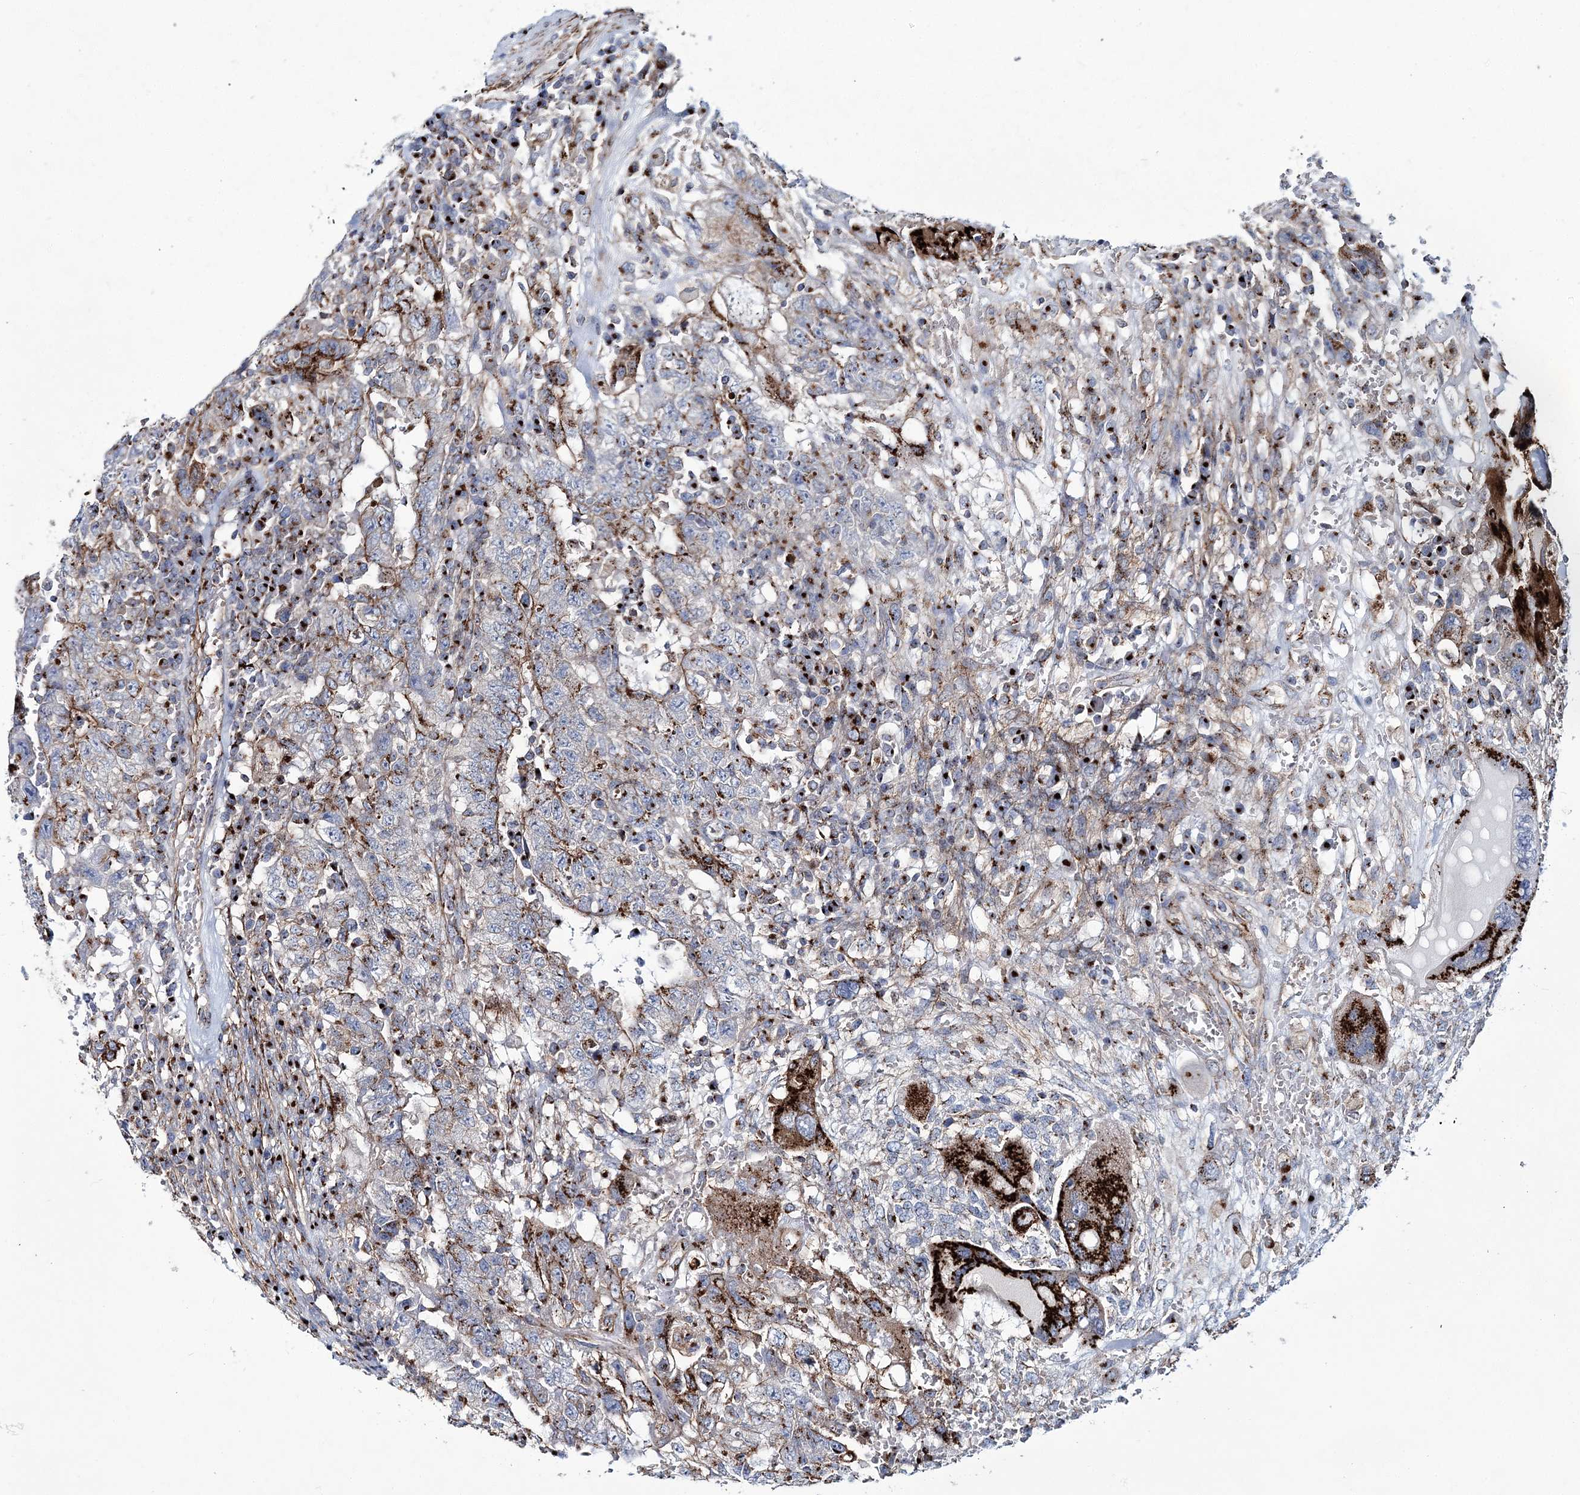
{"staining": {"intensity": "moderate", "quantity": "25%-75%", "location": "cytoplasmic/membranous"}, "tissue": "testis cancer", "cell_type": "Tumor cells", "image_type": "cancer", "snomed": [{"axis": "morphology", "description": "Carcinoma, Embryonal, NOS"}, {"axis": "topography", "description": "Testis"}], "caption": "Immunohistochemical staining of testis cancer shows medium levels of moderate cytoplasmic/membranous protein expression in about 25%-75% of tumor cells. Using DAB (3,3'-diaminobenzidine) (brown) and hematoxylin (blue) stains, captured at high magnification using brightfield microscopy.", "gene": "MAN1A2", "patient": {"sex": "male", "age": 26}}